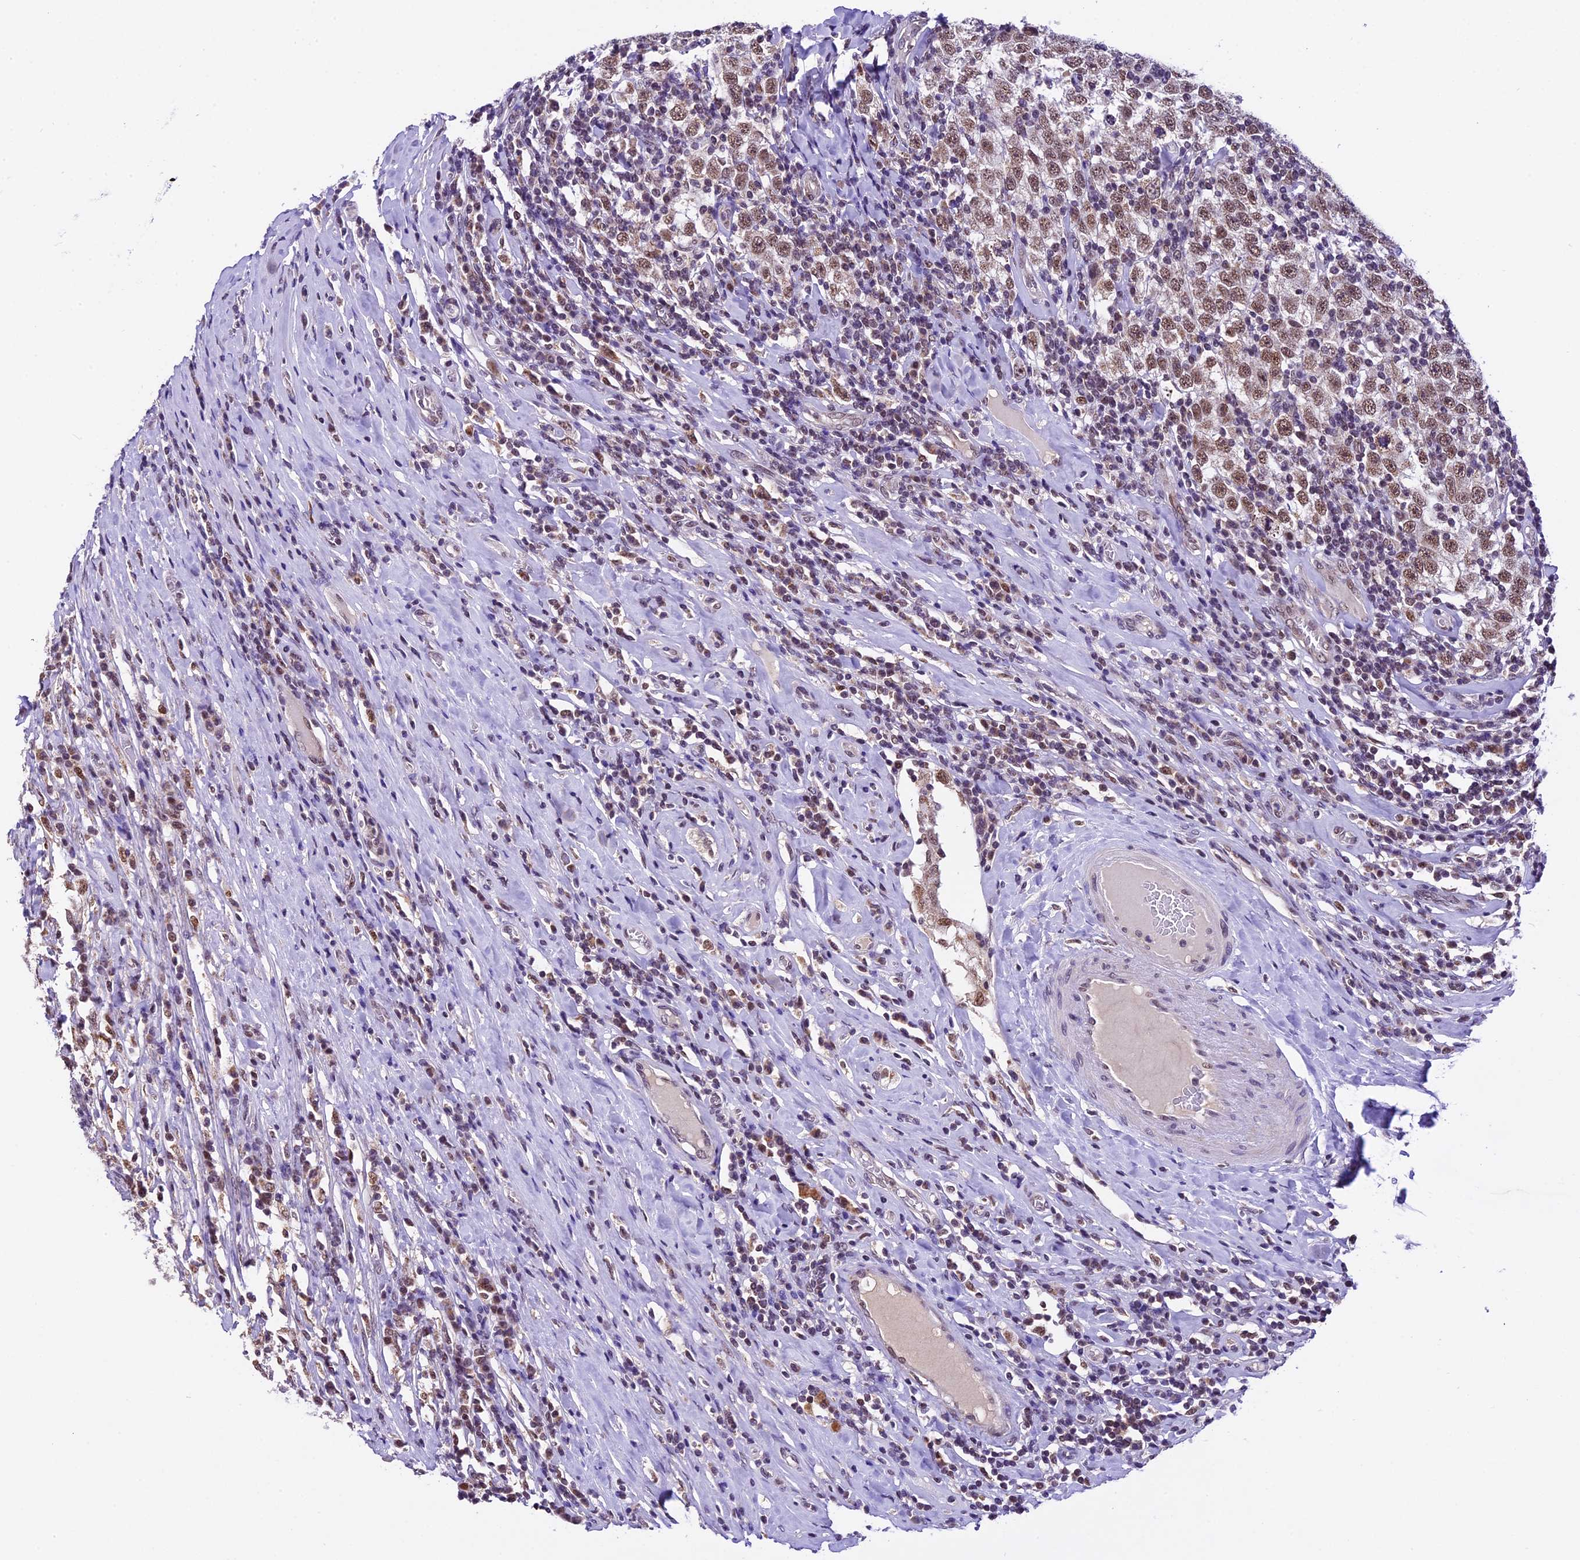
{"staining": {"intensity": "moderate", "quantity": ">75%", "location": "nuclear"}, "tissue": "testis cancer", "cell_type": "Tumor cells", "image_type": "cancer", "snomed": [{"axis": "morphology", "description": "Seminoma, NOS"}, {"axis": "topography", "description": "Testis"}], "caption": "Immunohistochemistry (IHC) of seminoma (testis) shows medium levels of moderate nuclear positivity in approximately >75% of tumor cells.", "gene": "CARS2", "patient": {"sex": "male", "age": 41}}